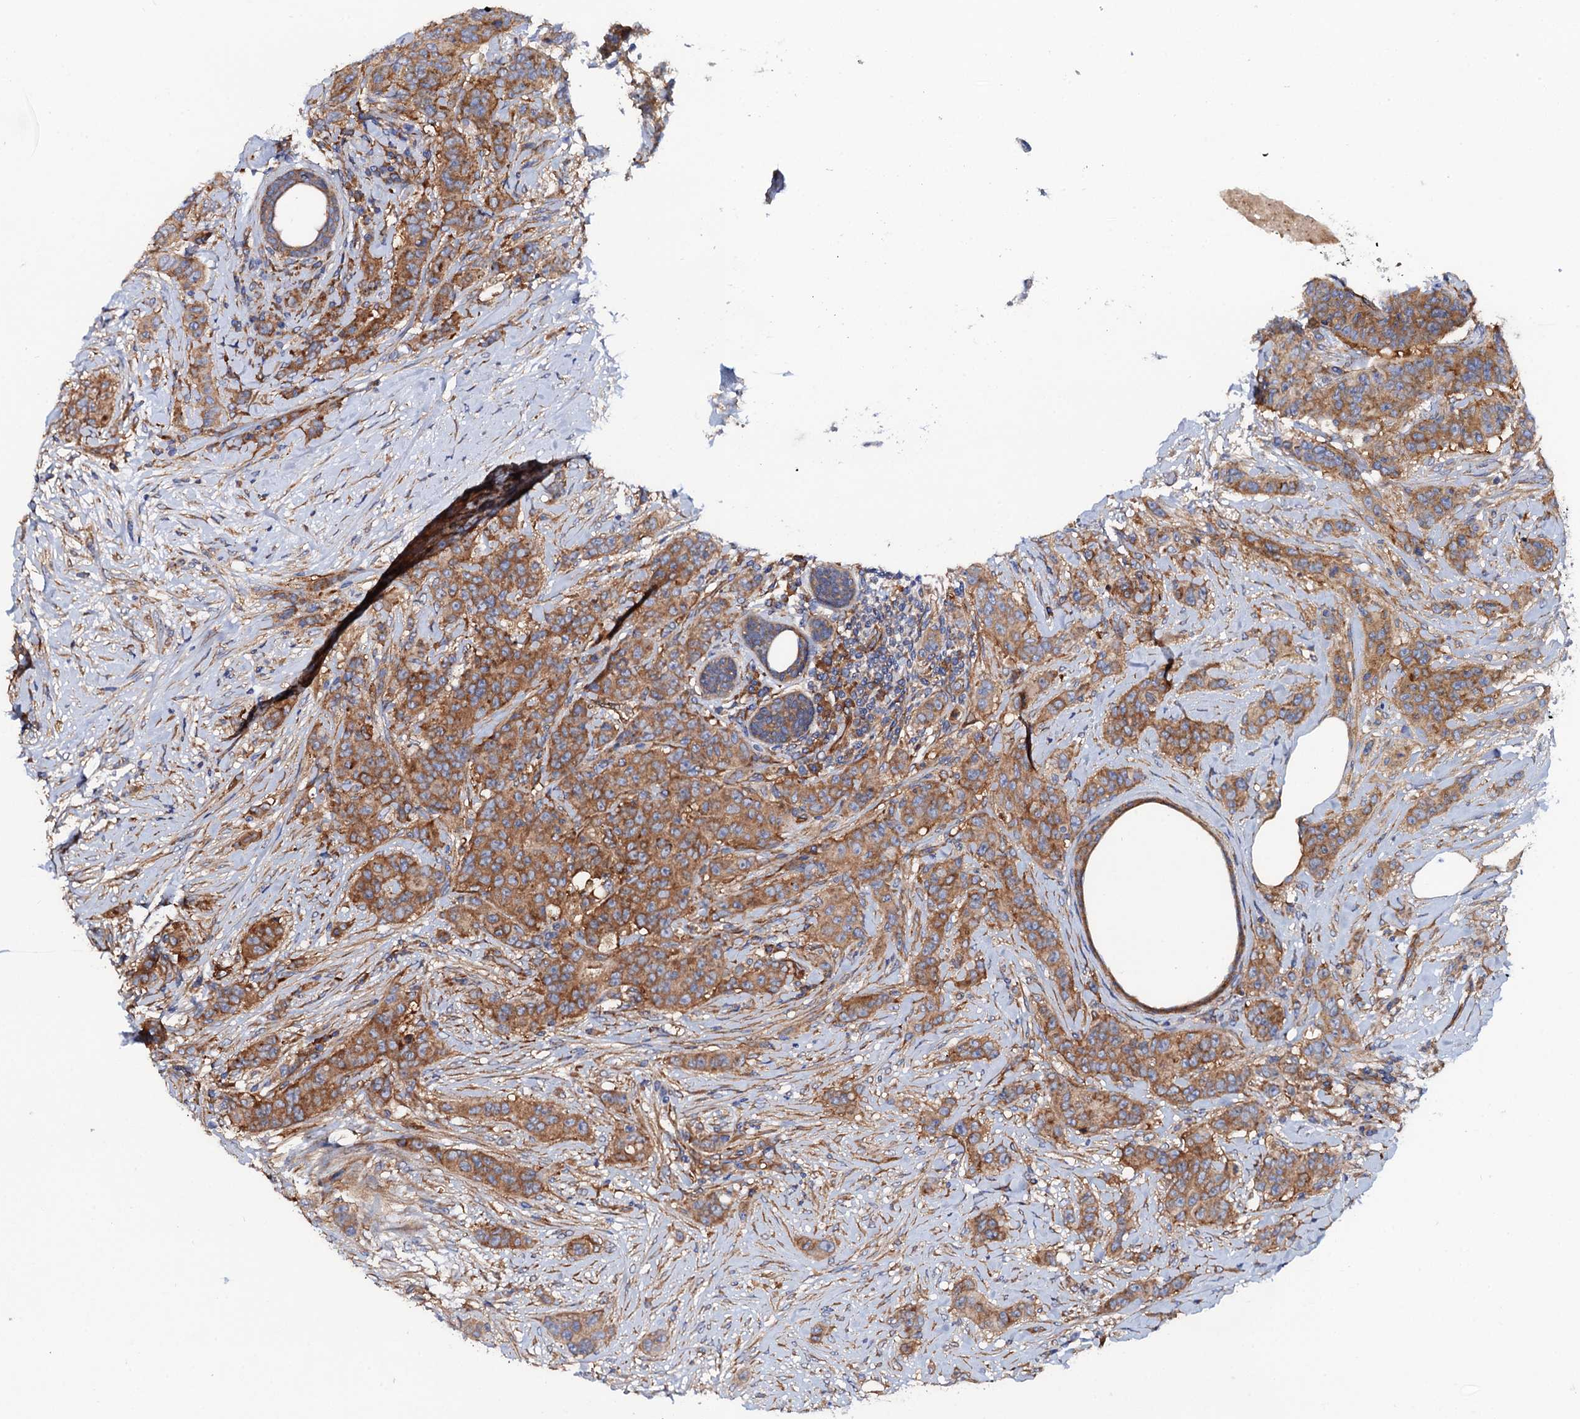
{"staining": {"intensity": "moderate", "quantity": ">75%", "location": "cytoplasmic/membranous"}, "tissue": "breast cancer", "cell_type": "Tumor cells", "image_type": "cancer", "snomed": [{"axis": "morphology", "description": "Duct carcinoma"}, {"axis": "topography", "description": "Breast"}], "caption": "Immunohistochemical staining of human breast infiltrating ductal carcinoma exhibits medium levels of moderate cytoplasmic/membranous positivity in approximately >75% of tumor cells. (Brightfield microscopy of DAB IHC at high magnification).", "gene": "MRPL48", "patient": {"sex": "female", "age": 40}}